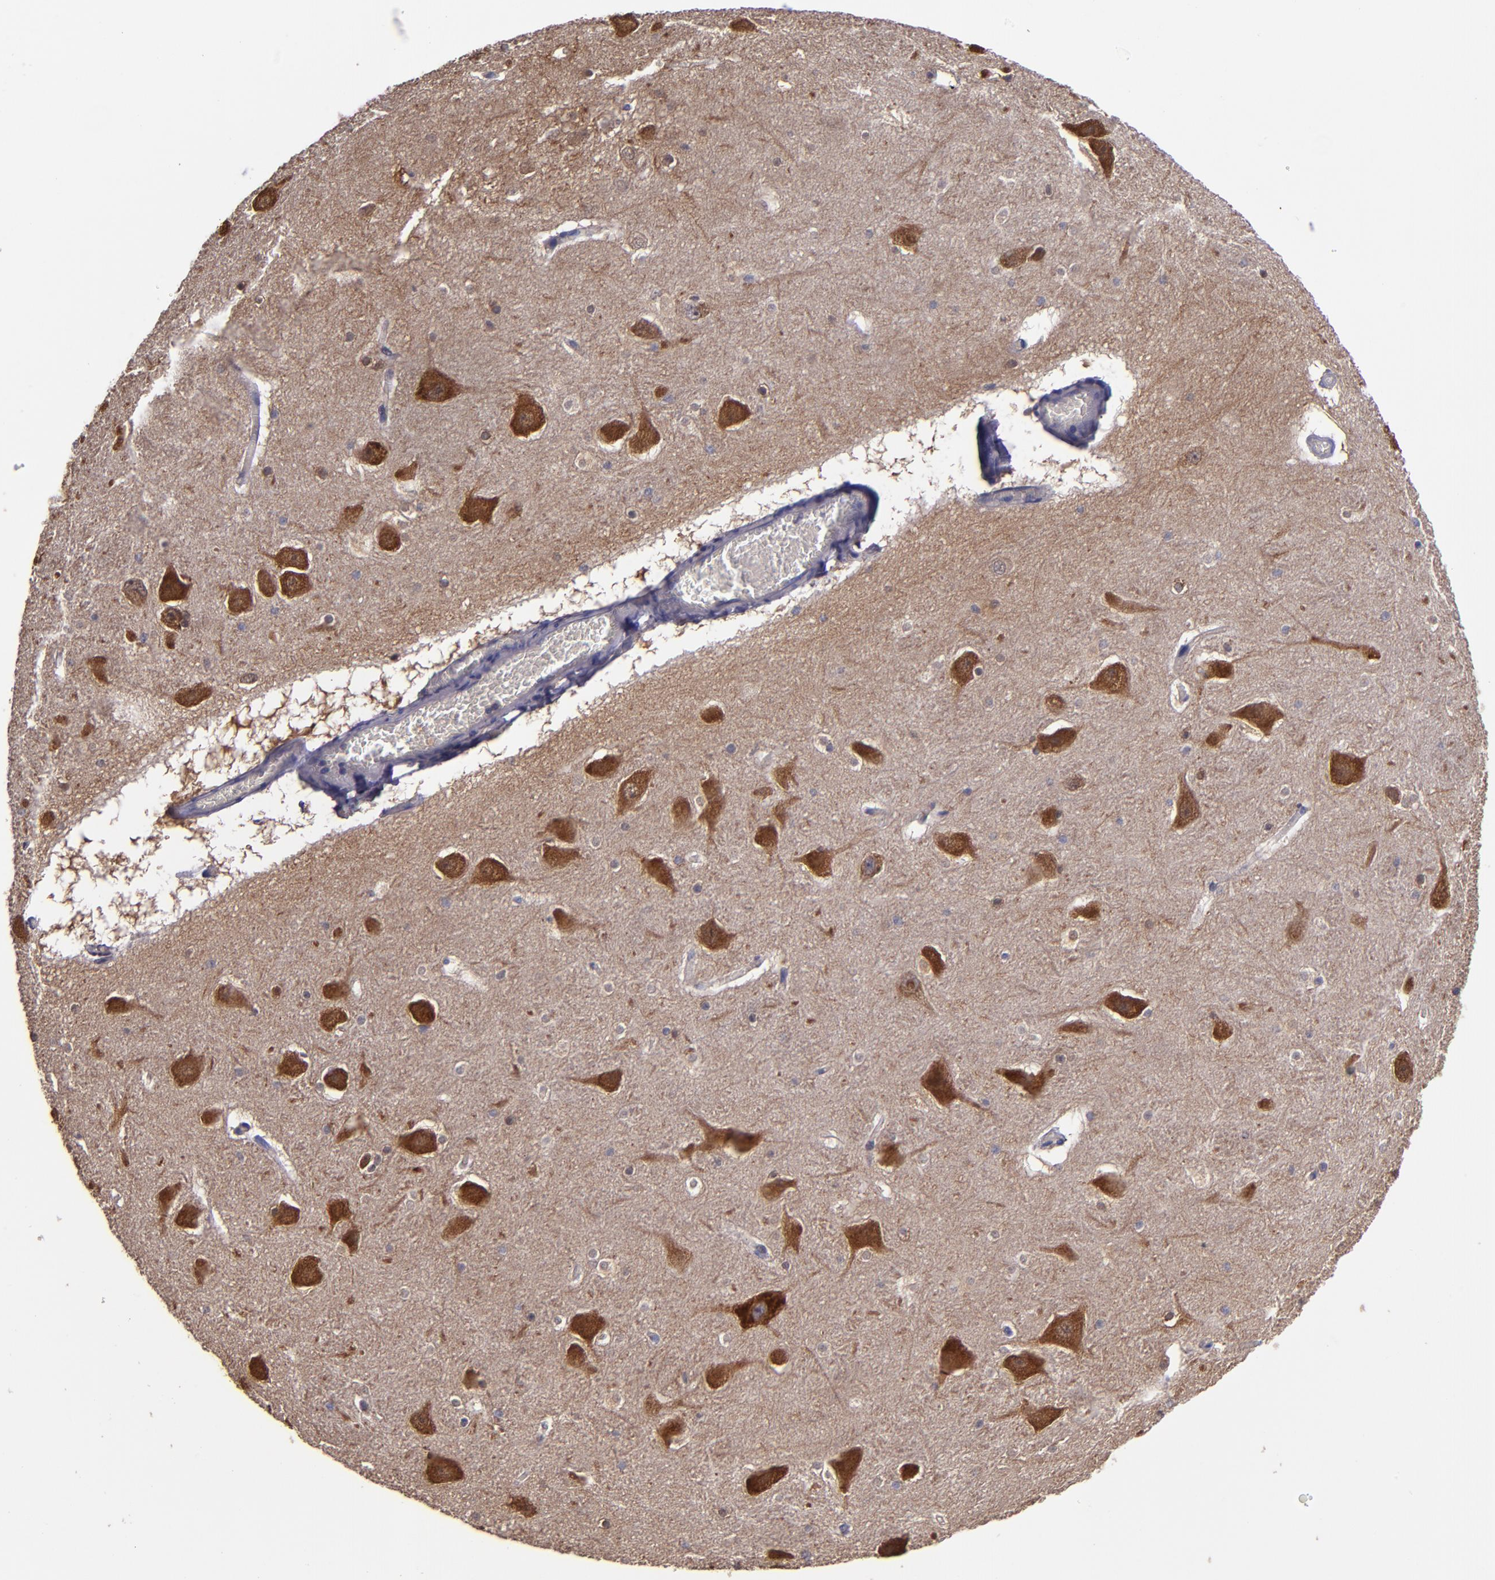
{"staining": {"intensity": "weak", "quantity": "25%-75%", "location": "cytoplasmic/membranous"}, "tissue": "hippocampus", "cell_type": "Glial cells", "image_type": "normal", "snomed": [{"axis": "morphology", "description": "Normal tissue, NOS"}, {"axis": "topography", "description": "Hippocampus"}], "caption": "Immunohistochemical staining of normal hippocampus reveals low levels of weak cytoplasmic/membranous expression in approximately 25%-75% of glial cells. The protein is shown in brown color, while the nuclei are stained blue.", "gene": "CARS1", "patient": {"sex": "male", "age": 45}}